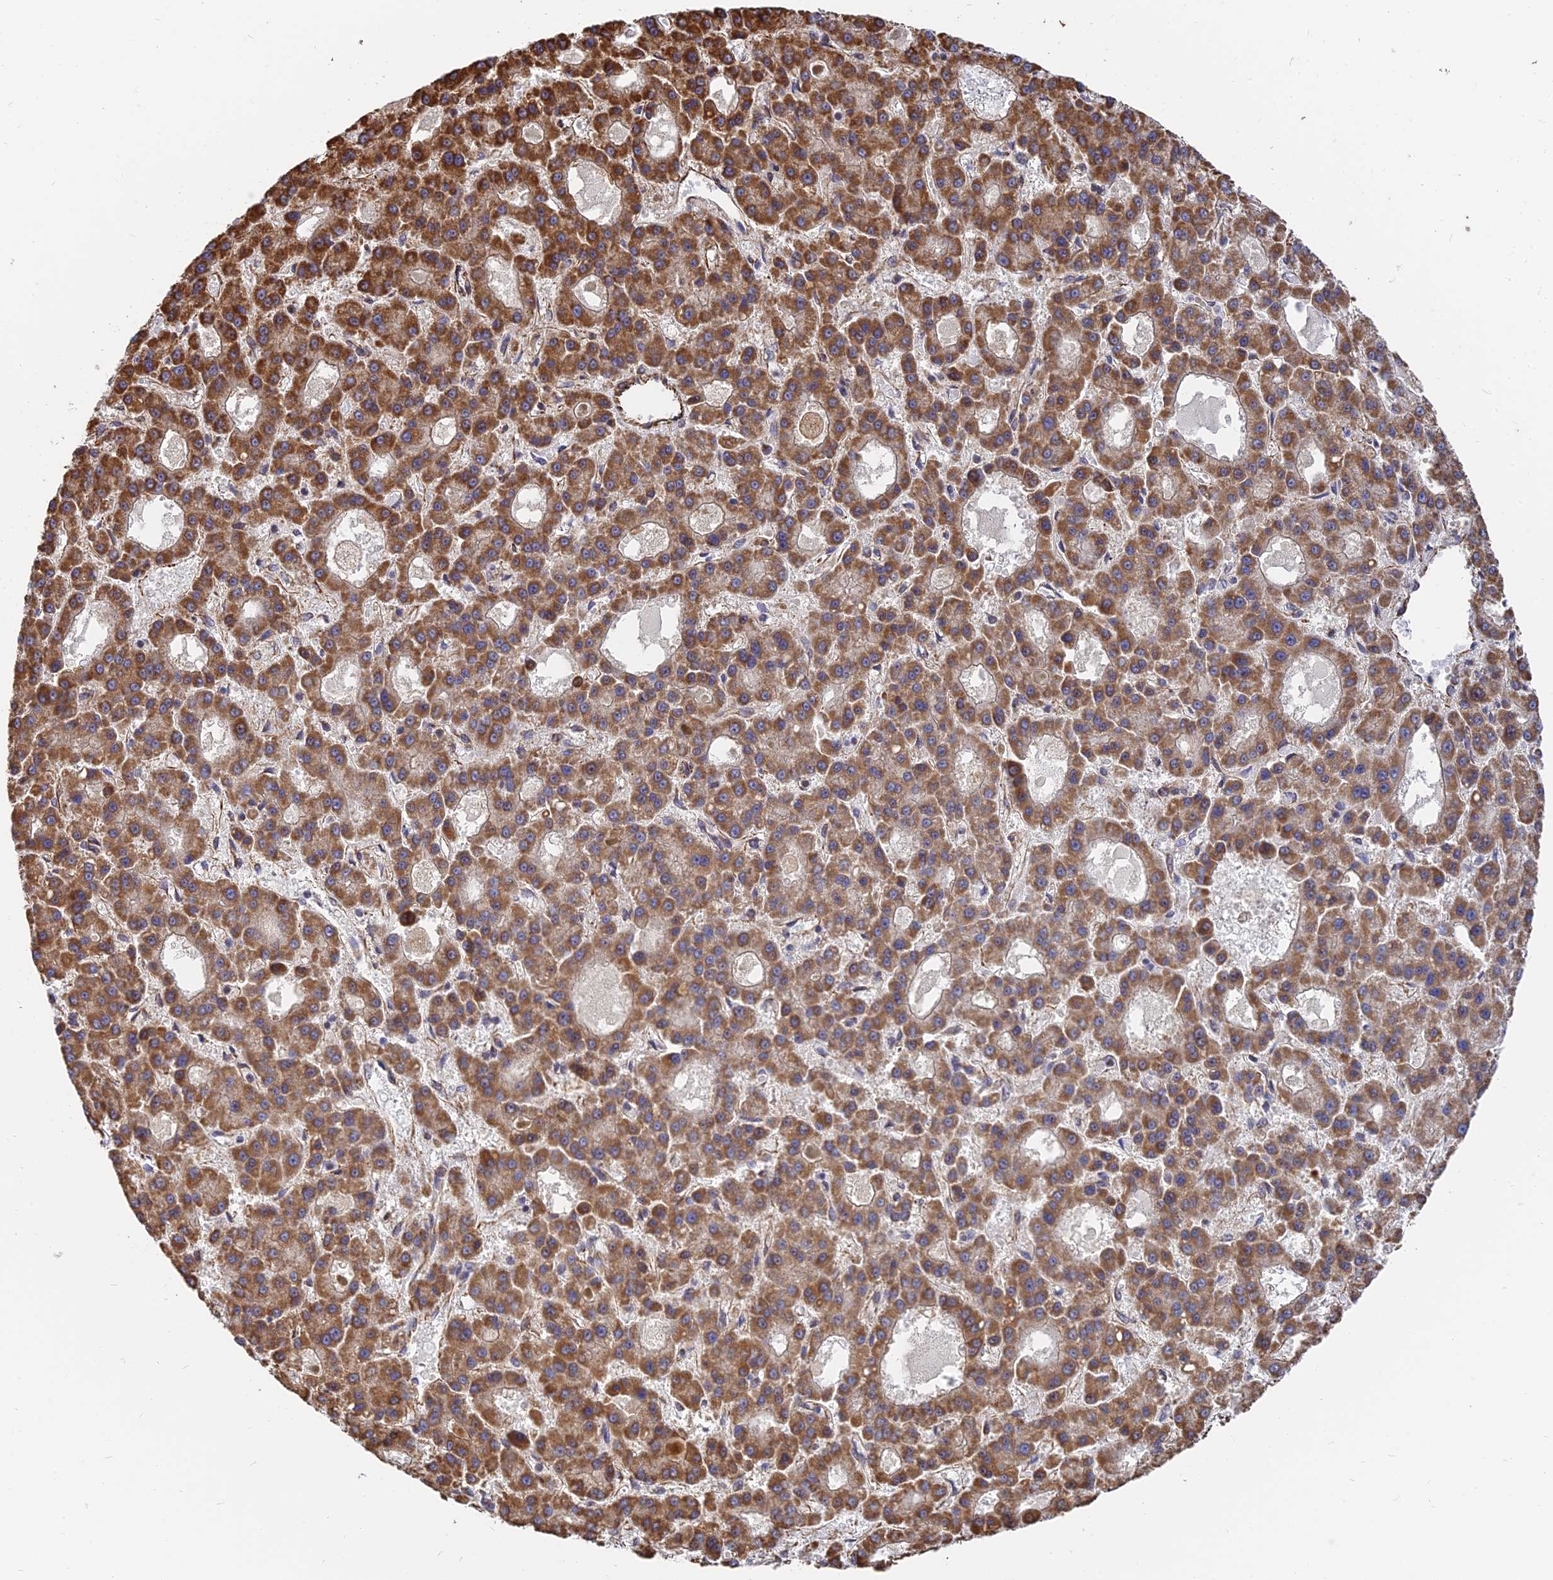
{"staining": {"intensity": "strong", "quantity": ">75%", "location": "cytoplasmic/membranous"}, "tissue": "liver cancer", "cell_type": "Tumor cells", "image_type": "cancer", "snomed": [{"axis": "morphology", "description": "Carcinoma, Hepatocellular, NOS"}, {"axis": "topography", "description": "Liver"}], "caption": "Immunohistochemistry histopathology image of liver cancer stained for a protein (brown), which displays high levels of strong cytoplasmic/membranous expression in about >75% of tumor cells.", "gene": "DSTYK", "patient": {"sex": "male", "age": 70}}